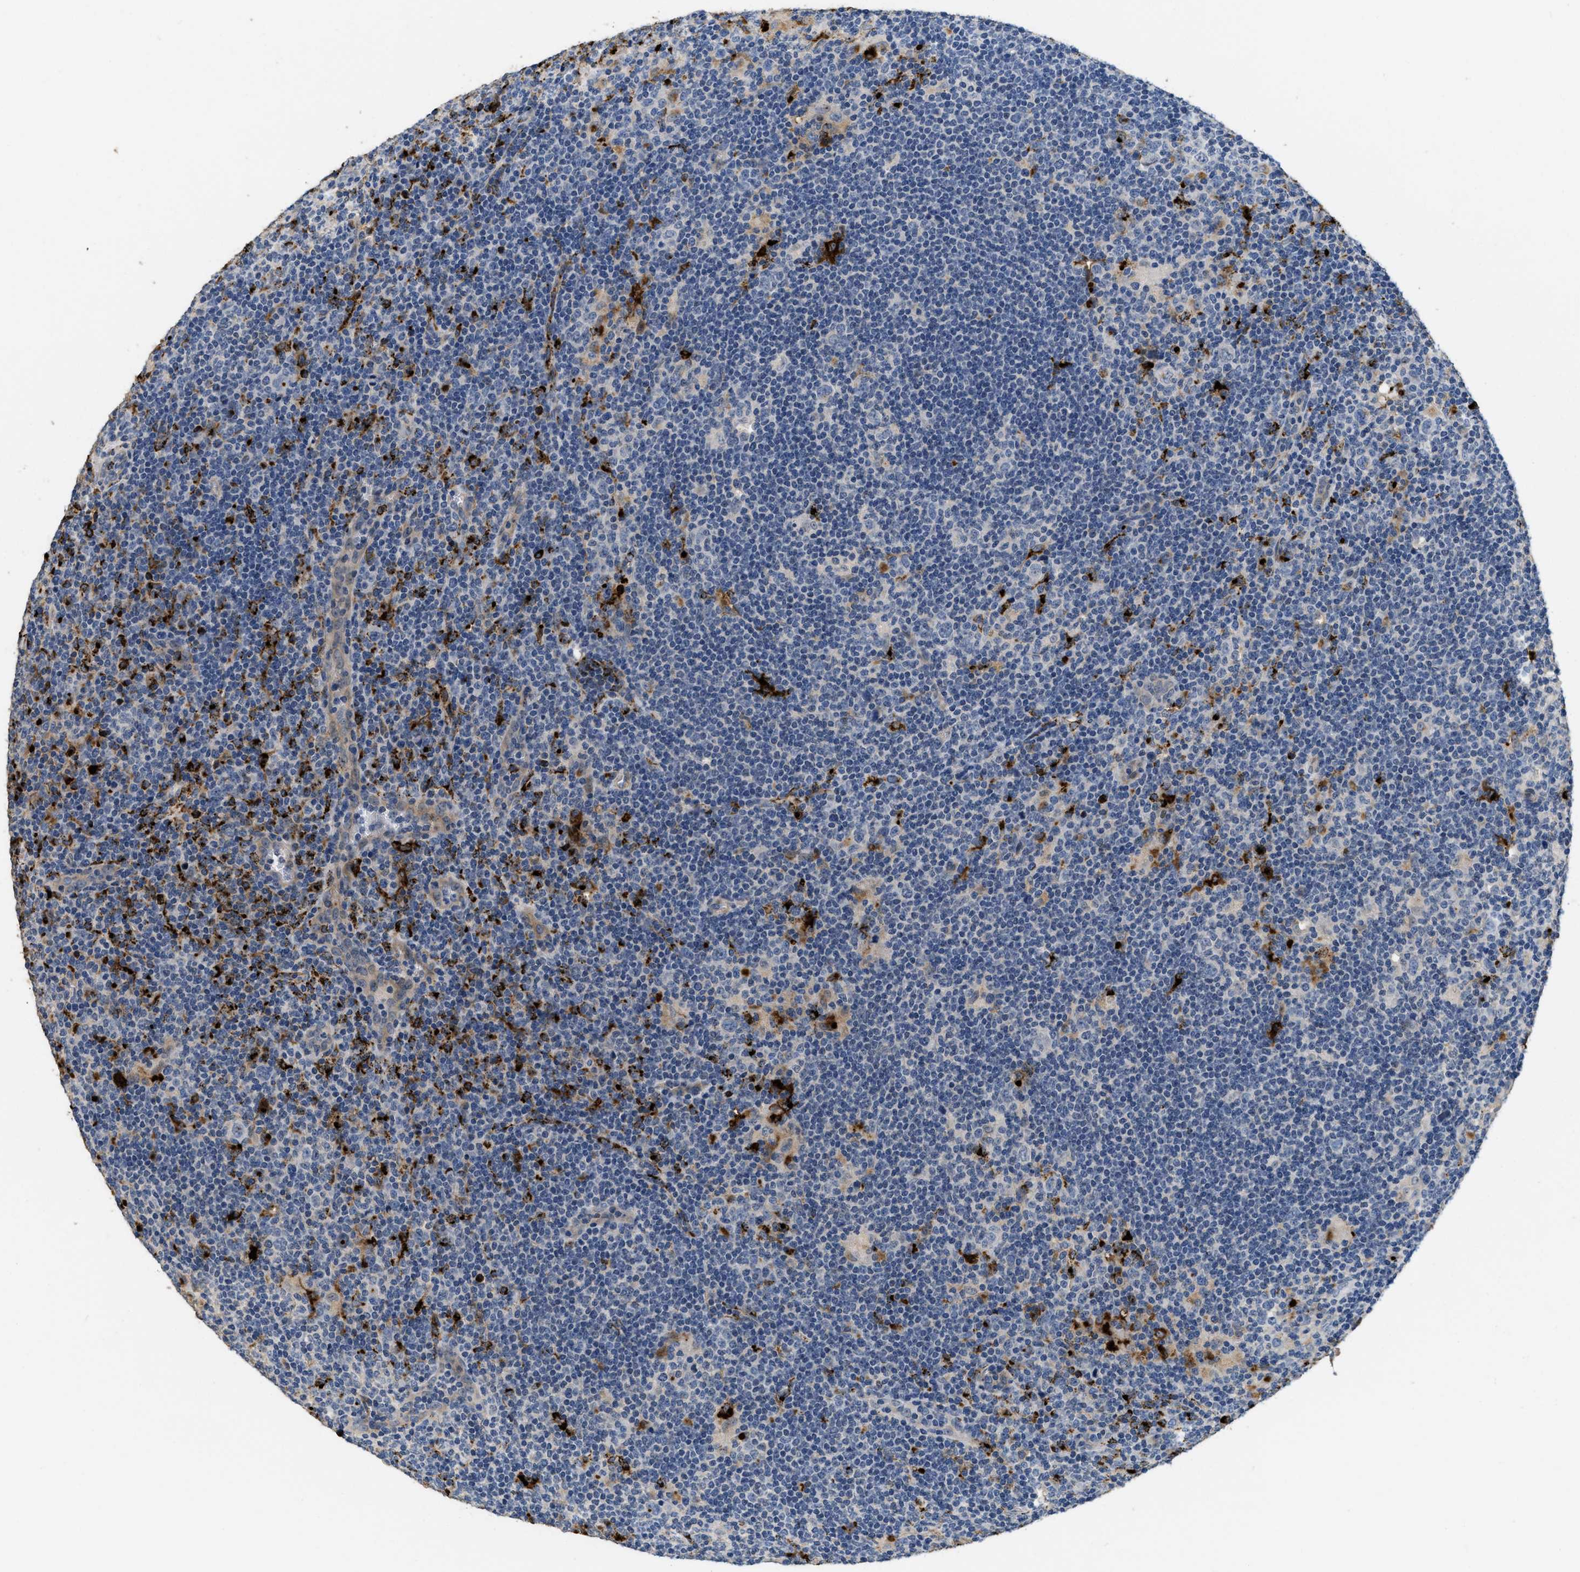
{"staining": {"intensity": "negative", "quantity": "none", "location": "none"}, "tissue": "lymphoma", "cell_type": "Tumor cells", "image_type": "cancer", "snomed": [{"axis": "morphology", "description": "Hodgkin's disease, NOS"}, {"axis": "topography", "description": "Lymph node"}], "caption": "This histopathology image is of Hodgkin's disease stained with IHC to label a protein in brown with the nuclei are counter-stained blue. There is no positivity in tumor cells.", "gene": "BMPR2", "patient": {"sex": "female", "age": 57}}